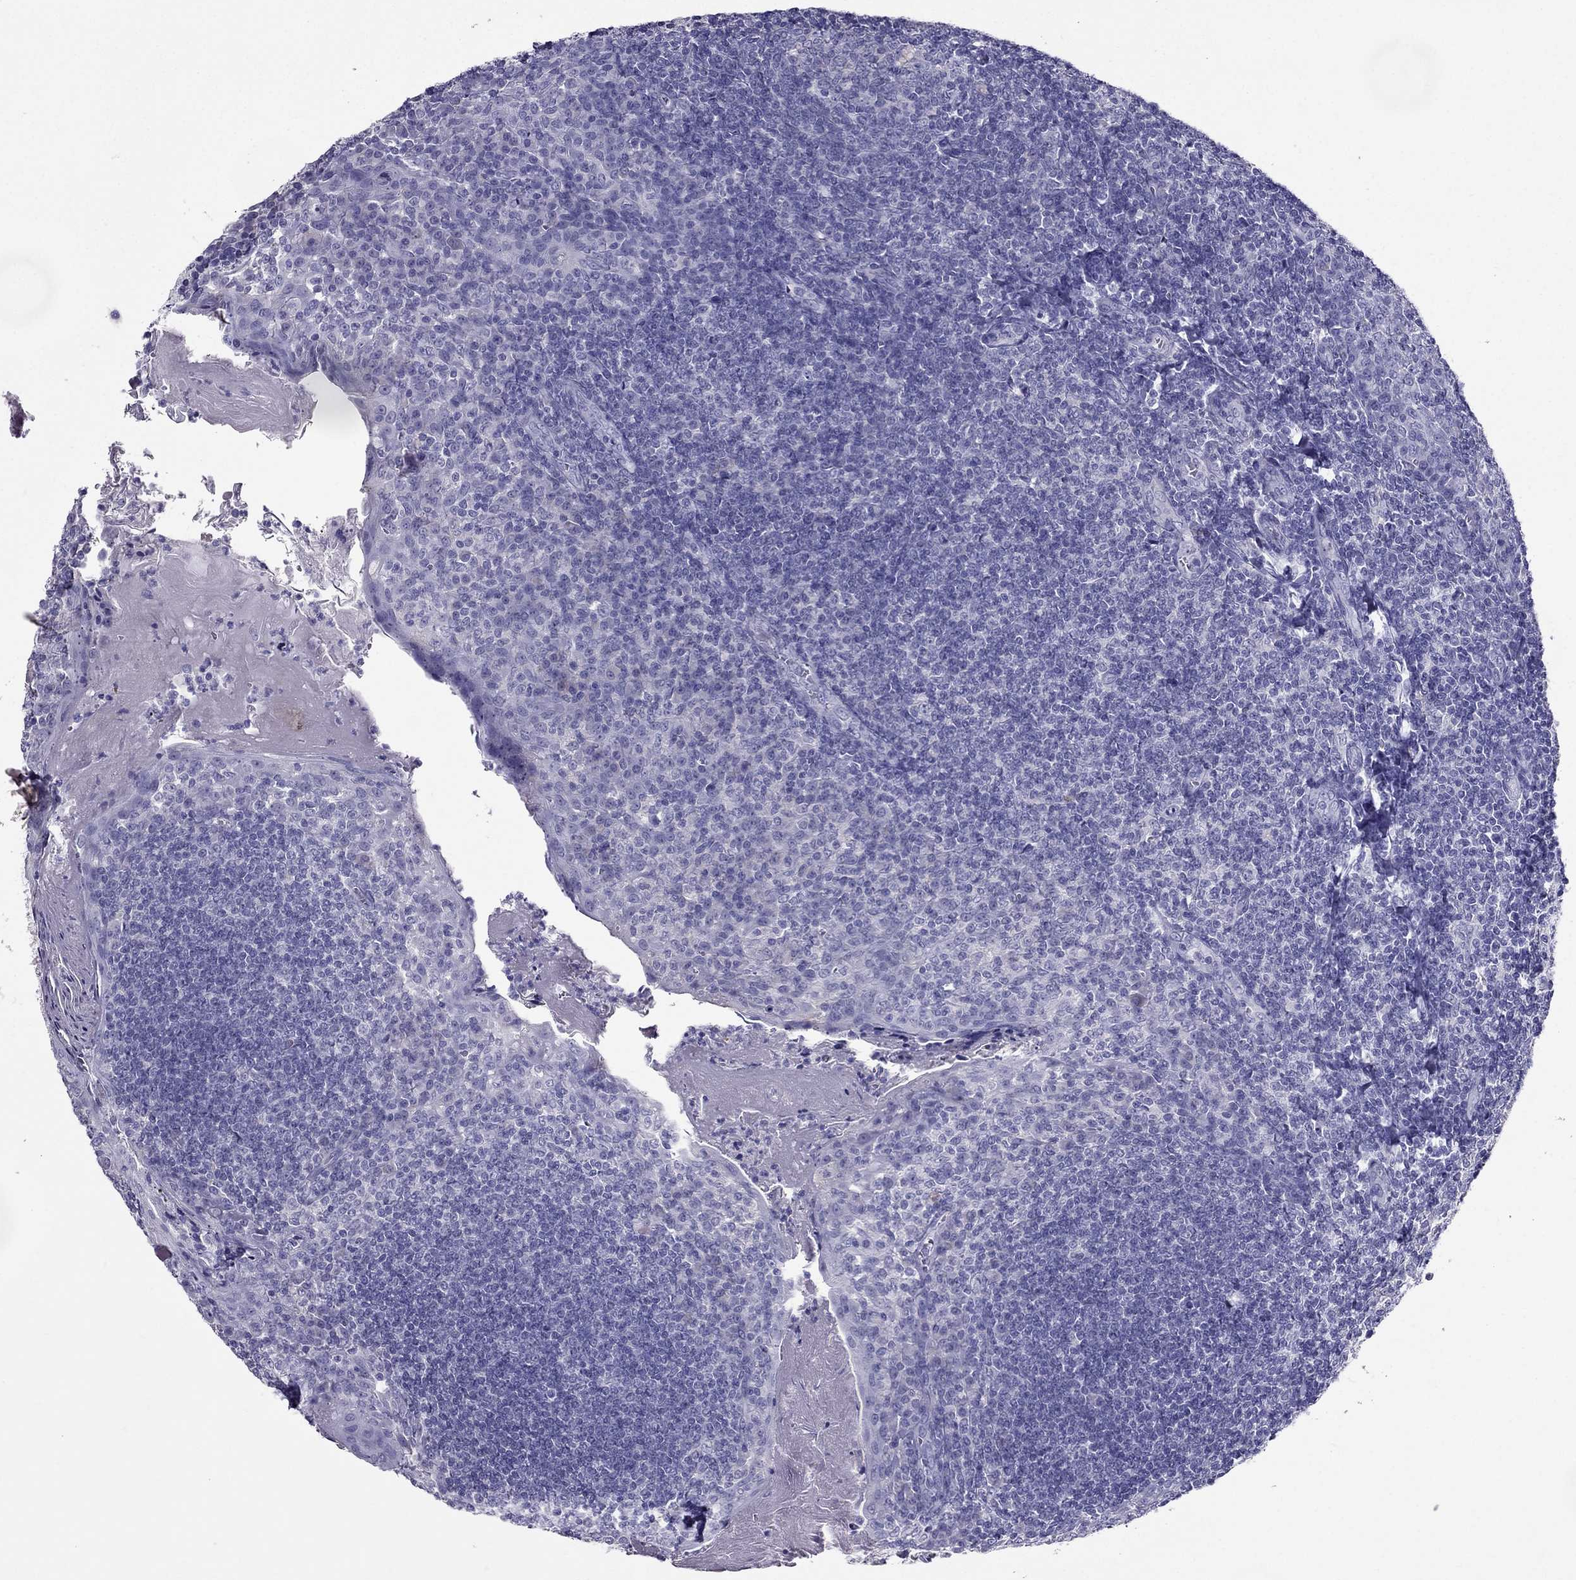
{"staining": {"intensity": "negative", "quantity": "none", "location": "none"}, "tissue": "tonsil", "cell_type": "Germinal center cells", "image_type": "normal", "snomed": [{"axis": "morphology", "description": "Normal tissue, NOS"}, {"axis": "topography", "description": "Tonsil"}], "caption": "This is a photomicrograph of immunohistochemistry staining of benign tonsil, which shows no expression in germinal center cells.", "gene": "ZNF541", "patient": {"sex": "female", "age": 13}}